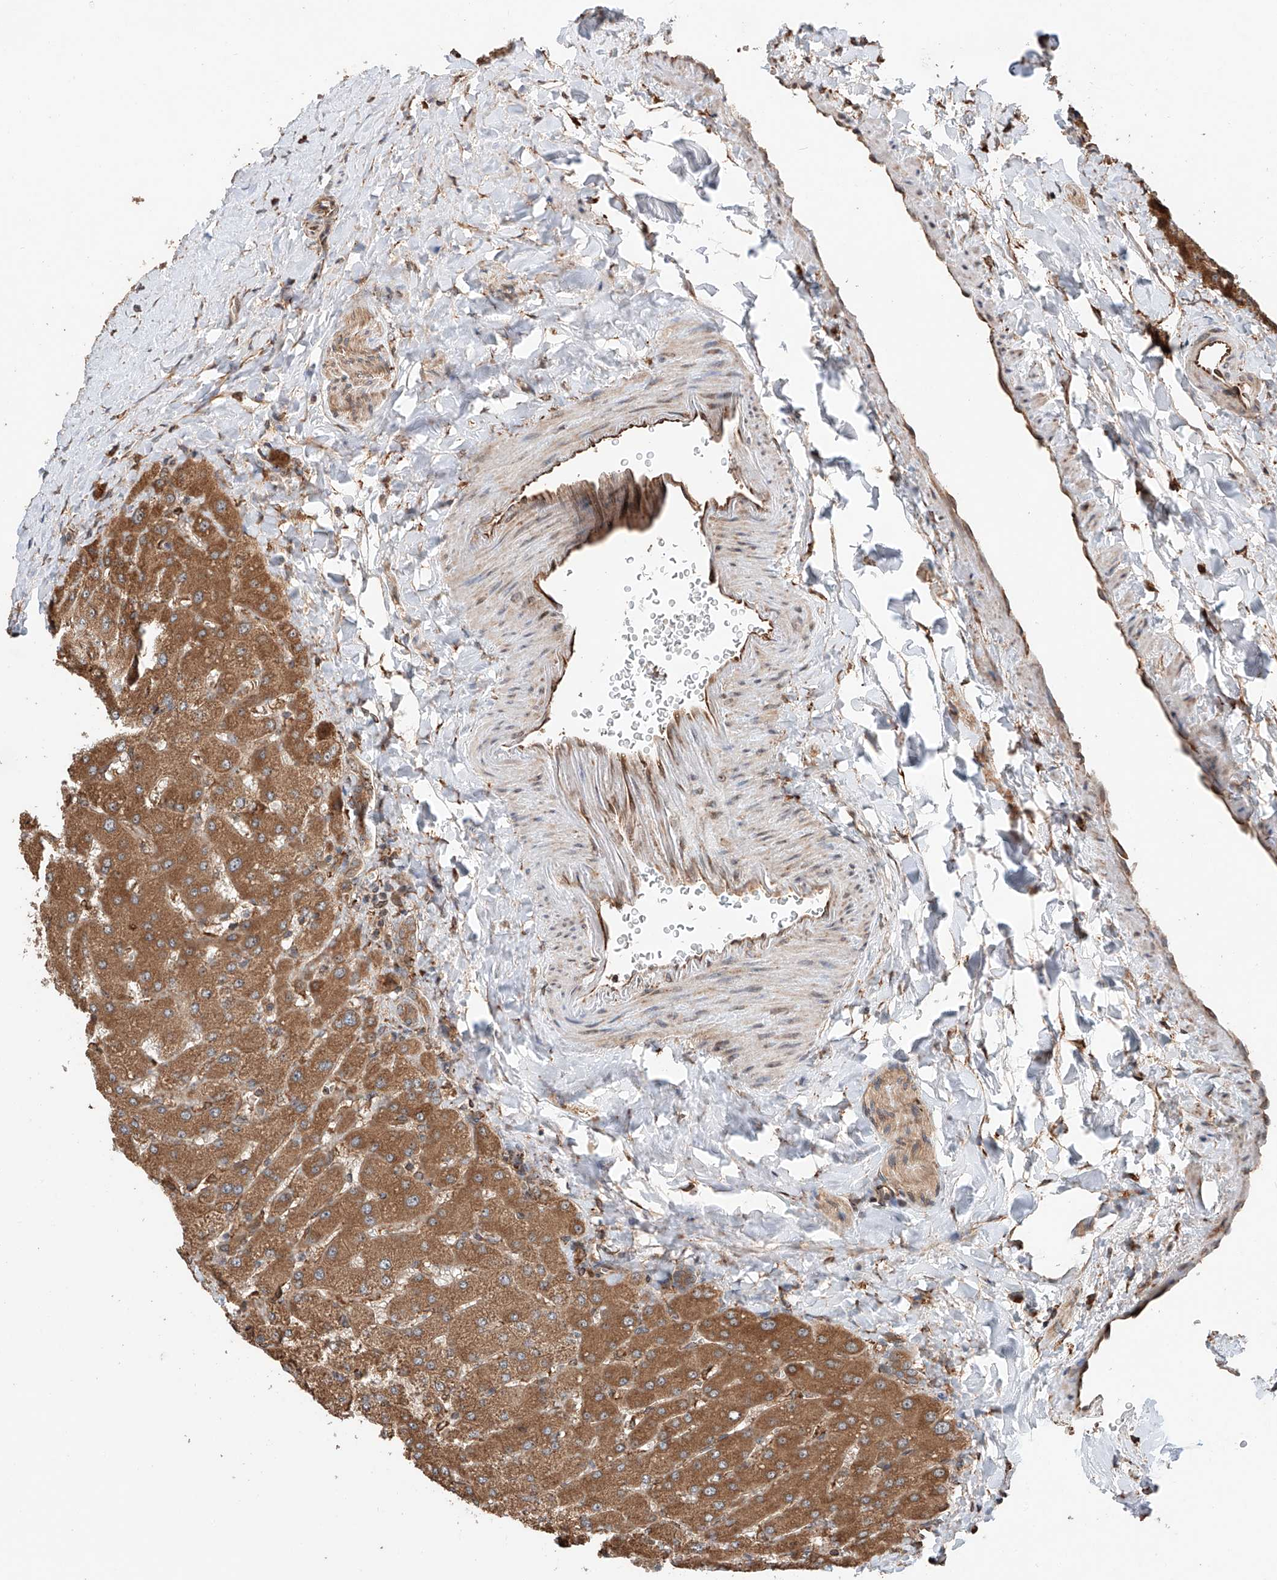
{"staining": {"intensity": "moderate", "quantity": ">75%", "location": "cytoplasmic/membranous"}, "tissue": "liver", "cell_type": "Cholangiocytes", "image_type": "normal", "snomed": [{"axis": "morphology", "description": "Normal tissue, NOS"}, {"axis": "topography", "description": "Liver"}], "caption": "A photomicrograph of liver stained for a protein exhibits moderate cytoplasmic/membranous brown staining in cholangiocytes. Using DAB (brown) and hematoxylin (blue) stains, captured at high magnification using brightfield microscopy.", "gene": "DNAH8", "patient": {"sex": "male", "age": 55}}